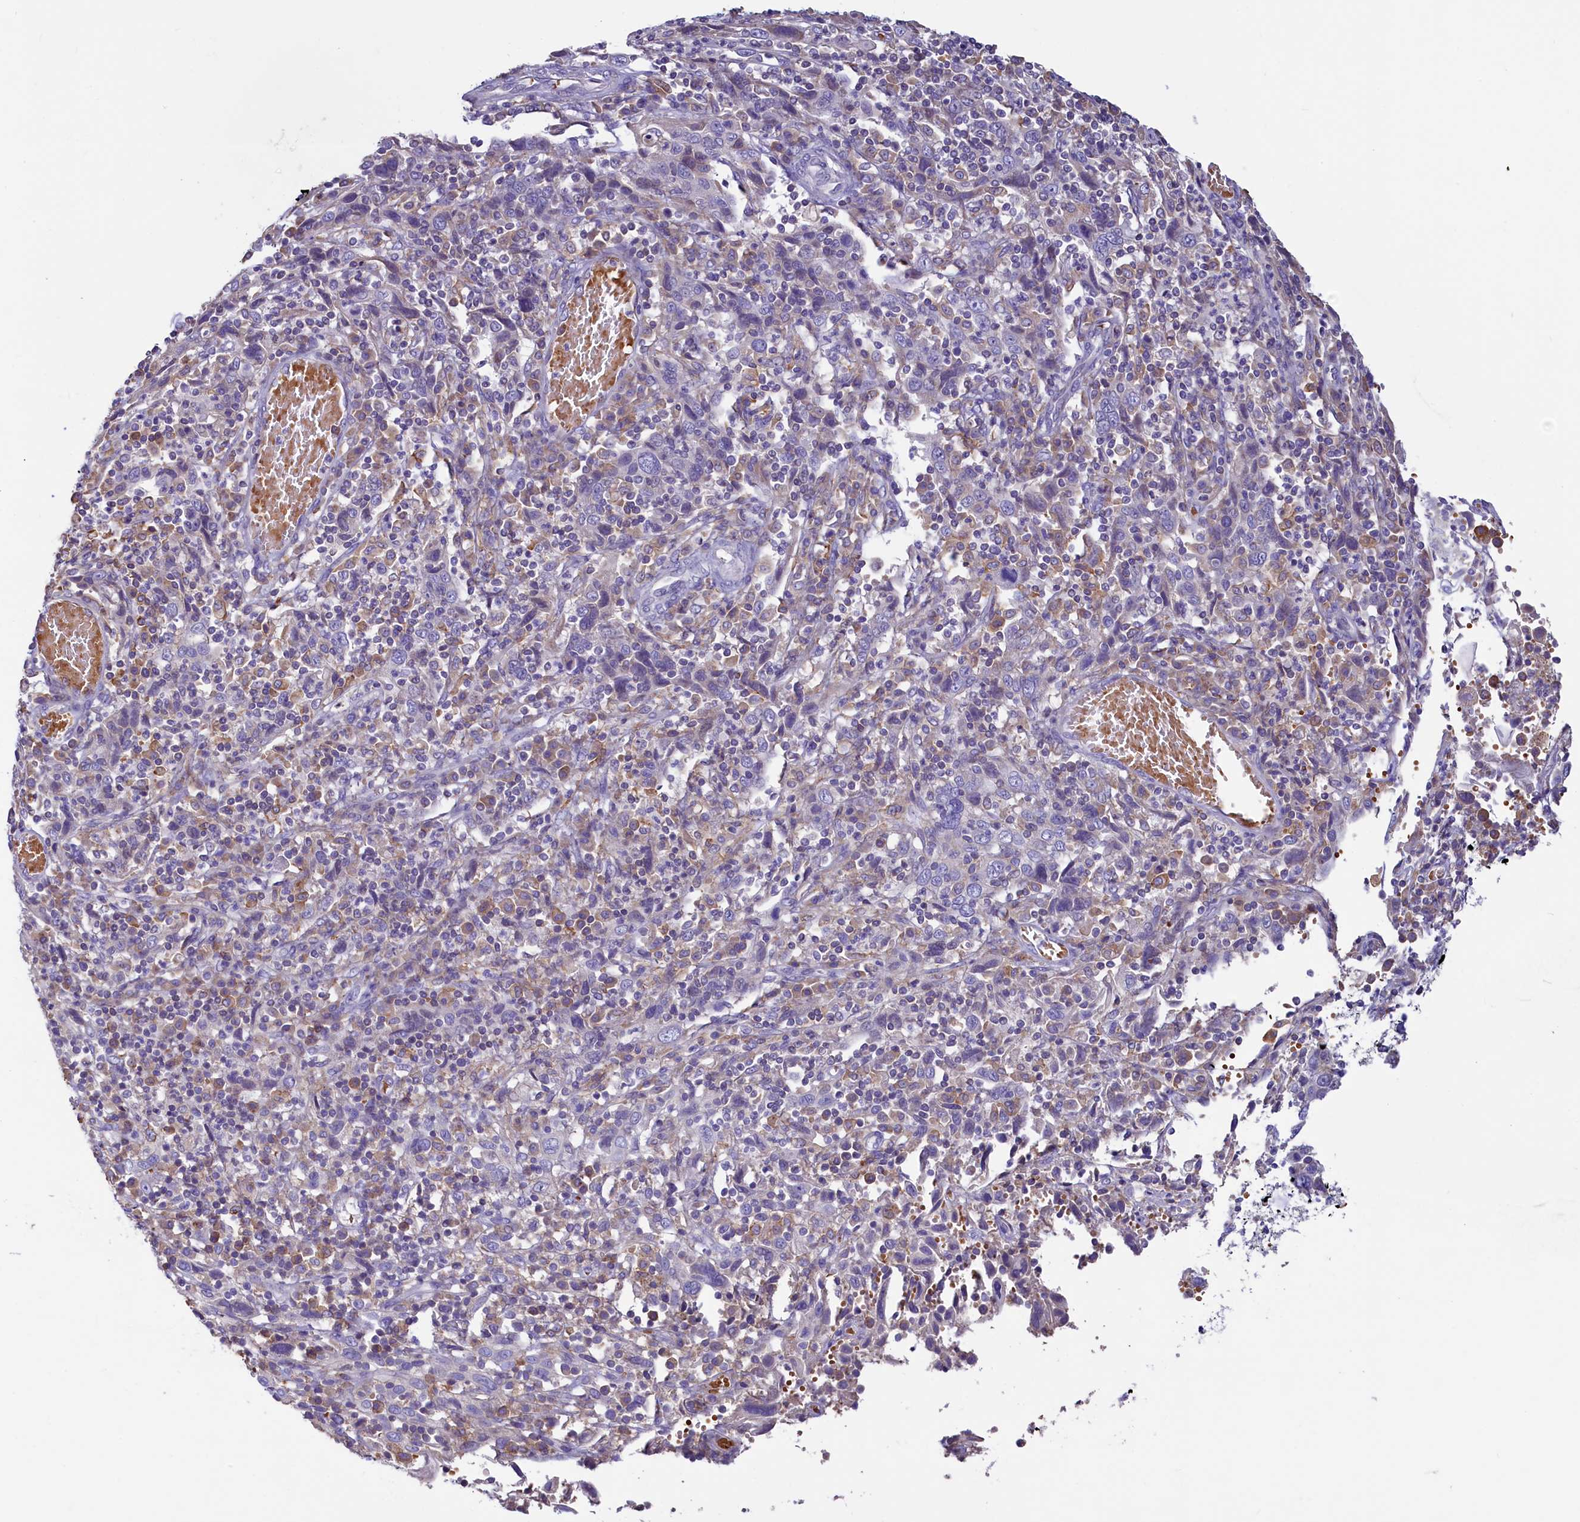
{"staining": {"intensity": "negative", "quantity": "none", "location": "none"}, "tissue": "cervical cancer", "cell_type": "Tumor cells", "image_type": "cancer", "snomed": [{"axis": "morphology", "description": "Squamous cell carcinoma, NOS"}, {"axis": "topography", "description": "Cervix"}], "caption": "Image shows no protein expression in tumor cells of squamous cell carcinoma (cervical) tissue.", "gene": "HPS6", "patient": {"sex": "female", "age": 46}}